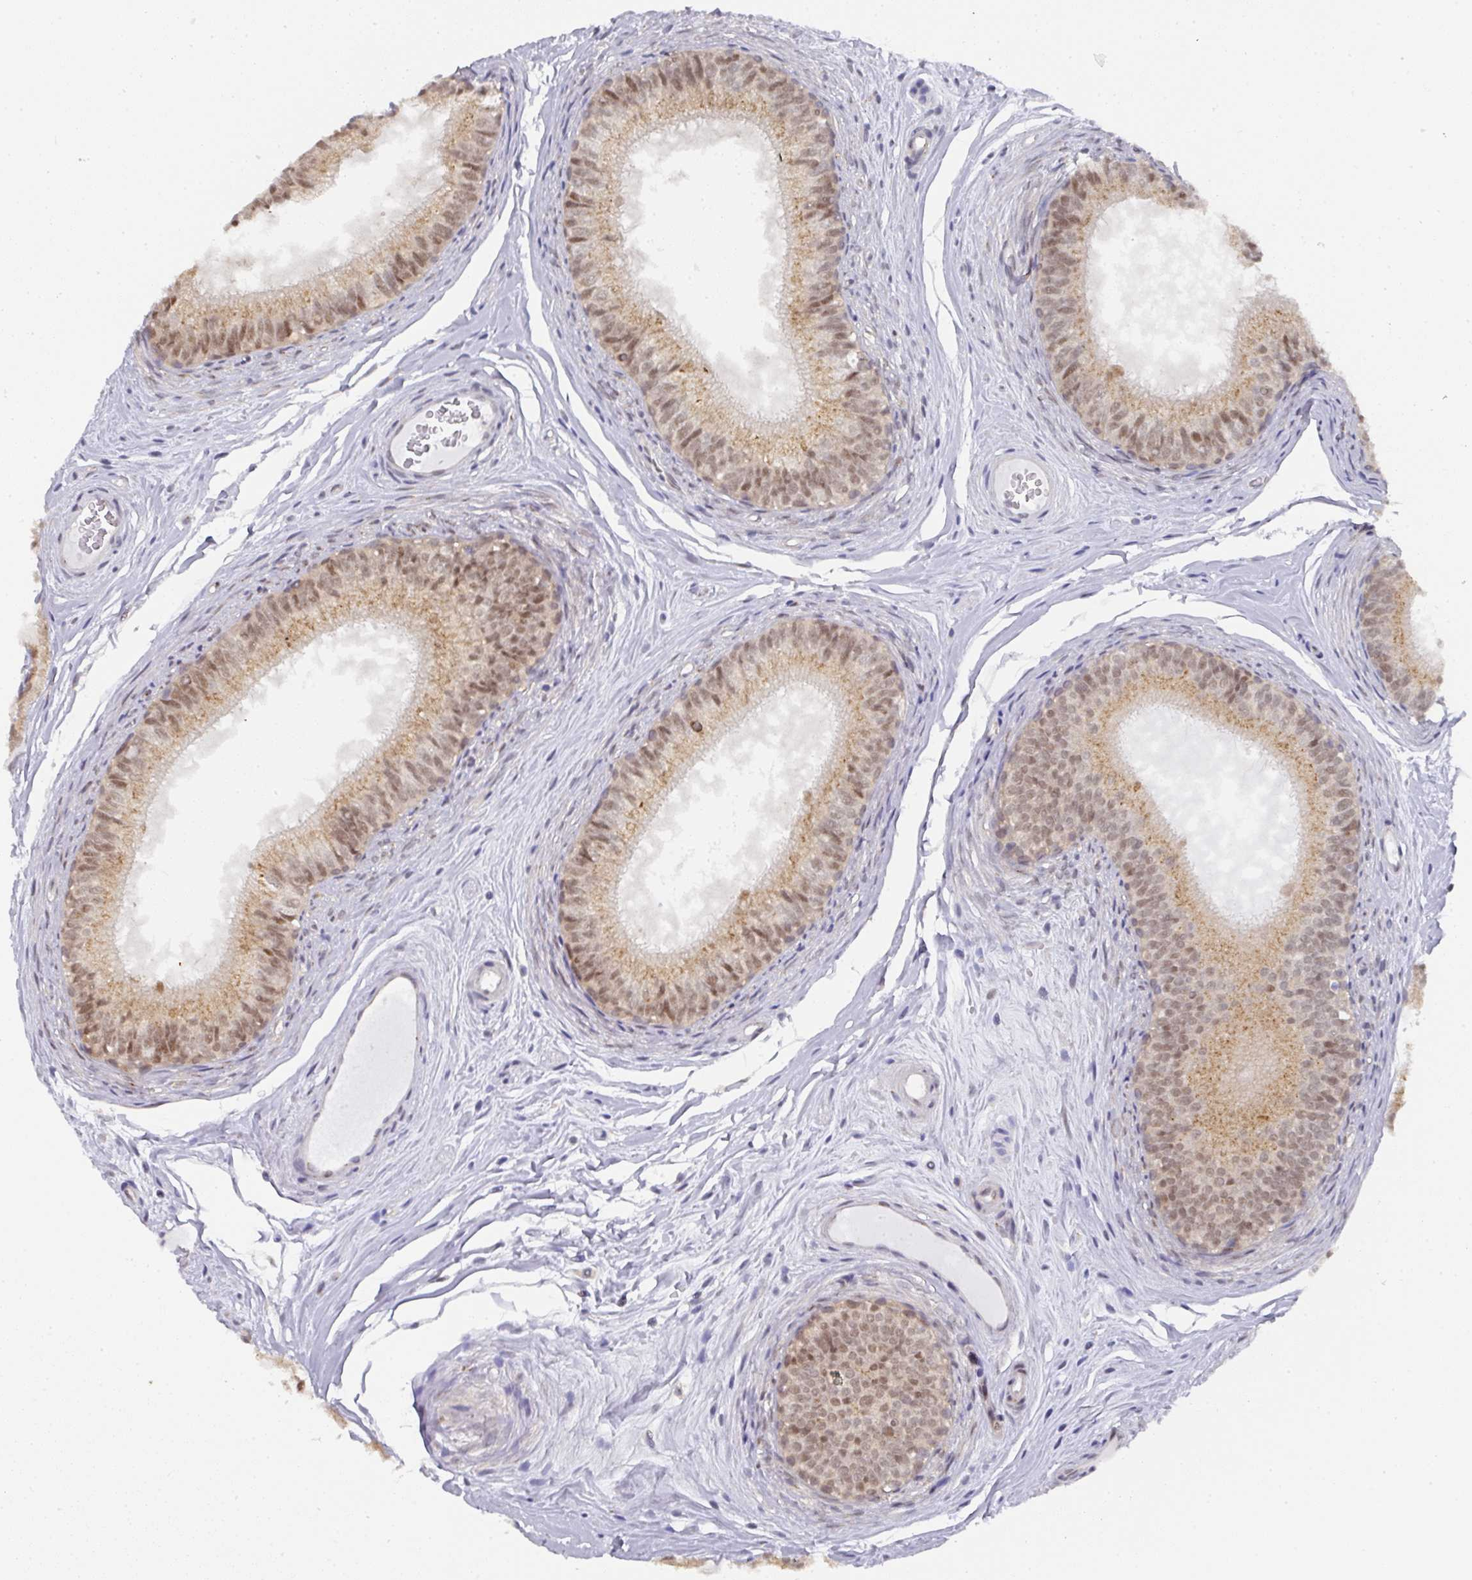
{"staining": {"intensity": "moderate", "quantity": ">75%", "location": "cytoplasmic/membranous,nuclear"}, "tissue": "epididymis", "cell_type": "Glandular cells", "image_type": "normal", "snomed": [{"axis": "morphology", "description": "Normal tissue, NOS"}, {"axis": "topography", "description": "Epididymis"}], "caption": "An IHC photomicrograph of unremarkable tissue is shown. Protein staining in brown labels moderate cytoplasmic/membranous,nuclear positivity in epididymis within glandular cells.", "gene": "C18orf25", "patient": {"sex": "male", "age": 25}}